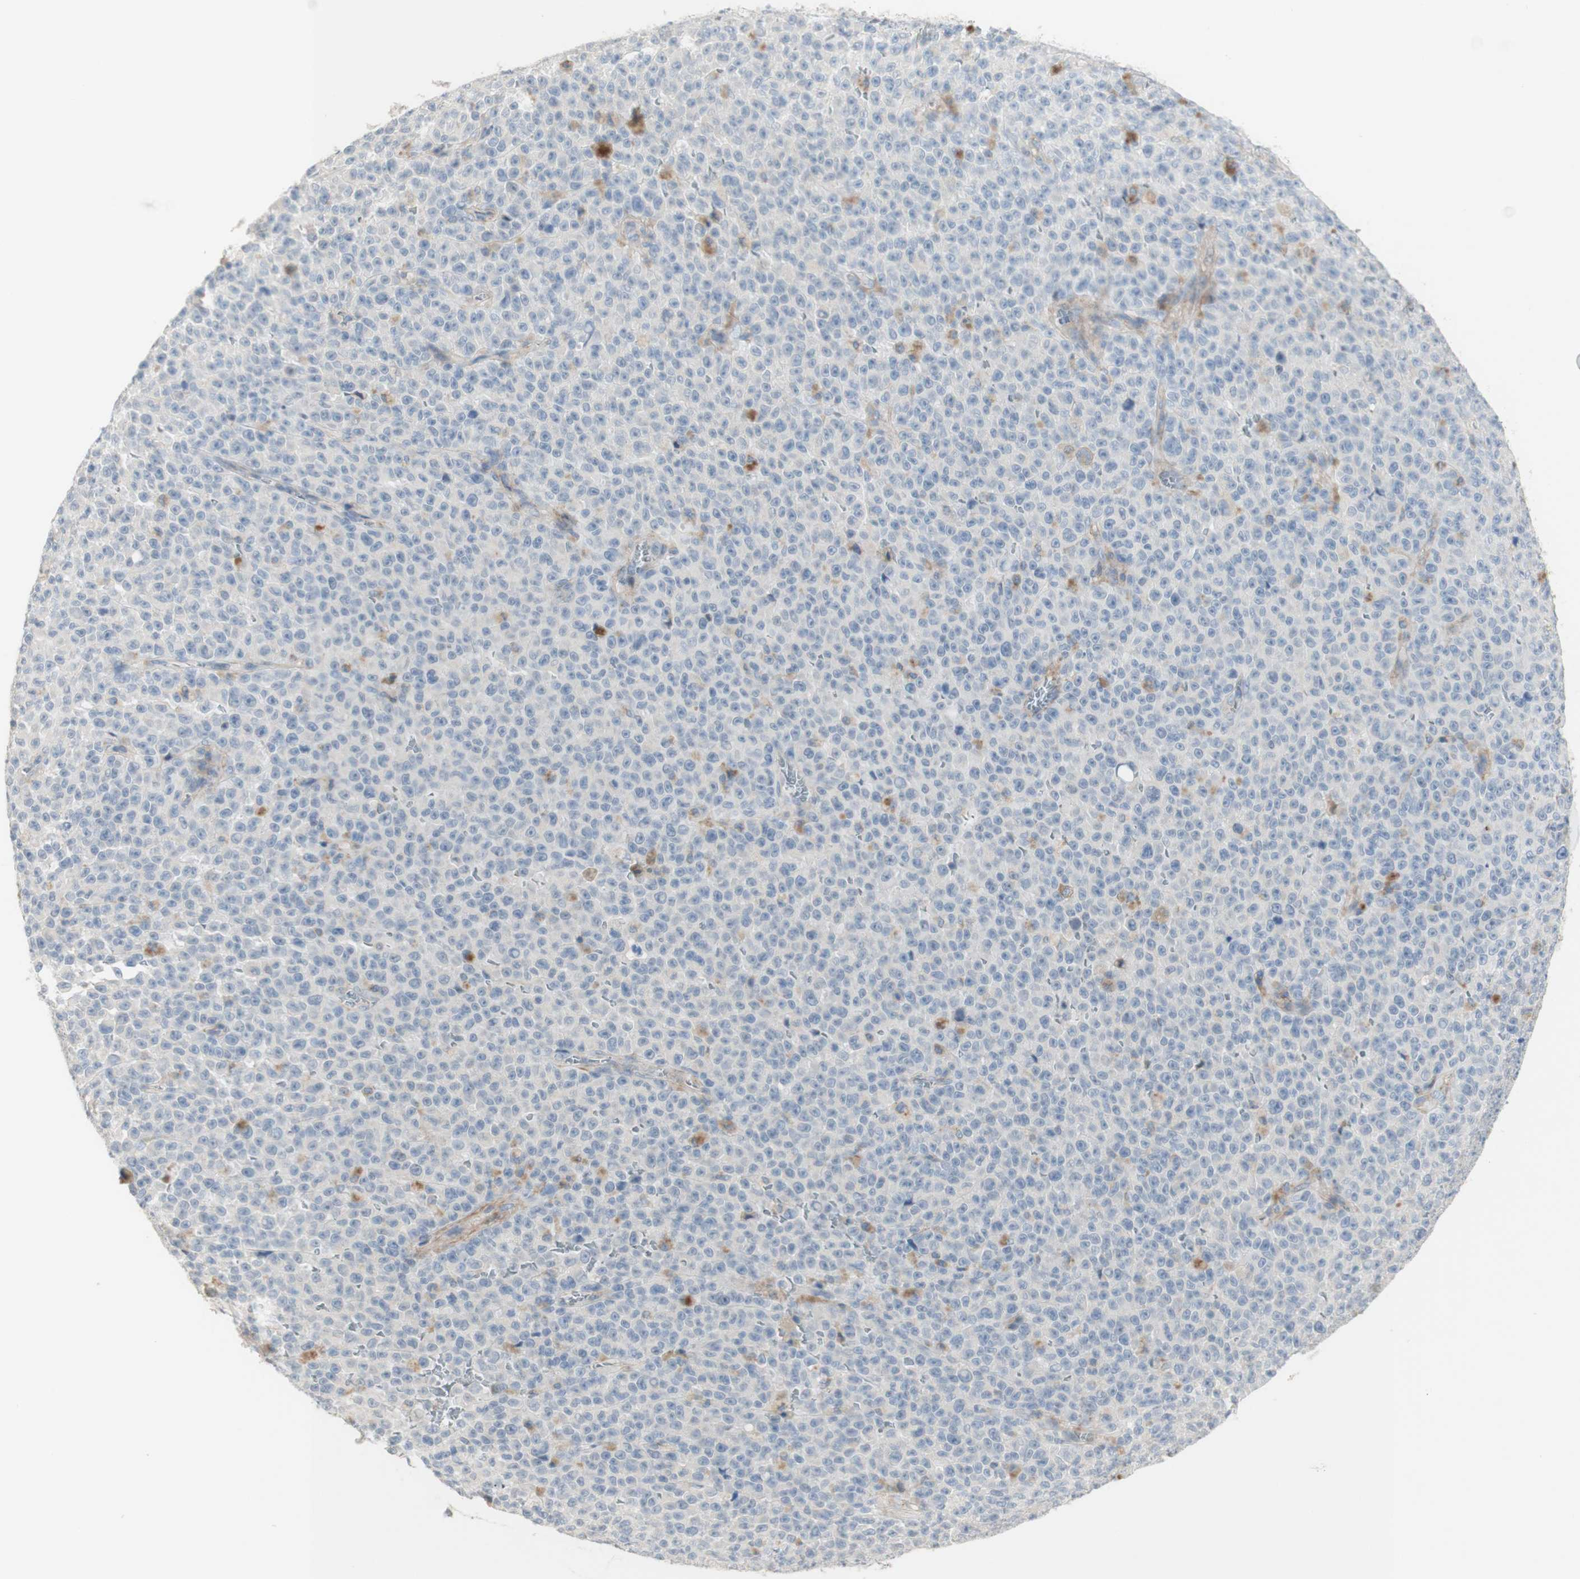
{"staining": {"intensity": "moderate", "quantity": "<25%", "location": "cytoplasmic/membranous"}, "tissue": "melanoma", "cell_type": "Tumor cells", "image_type": "cancer", "snomed": [{"axis": "morphology", "description": "Malignant melanoma, NOS"}, {"axis": "topography", "description": "Skin"}], "caption": "Immunohistochemical staining of malignant melanoma reveals moderate cytoplasmic/membranous protein staining in about <25% of tumor cells. Using DAB (brown) and hematoxylin (blue) stains, captured at high magnification using brightfield microscopy.", "gene": "MANEA", "patient": {"sex": "female", "age": 82}}